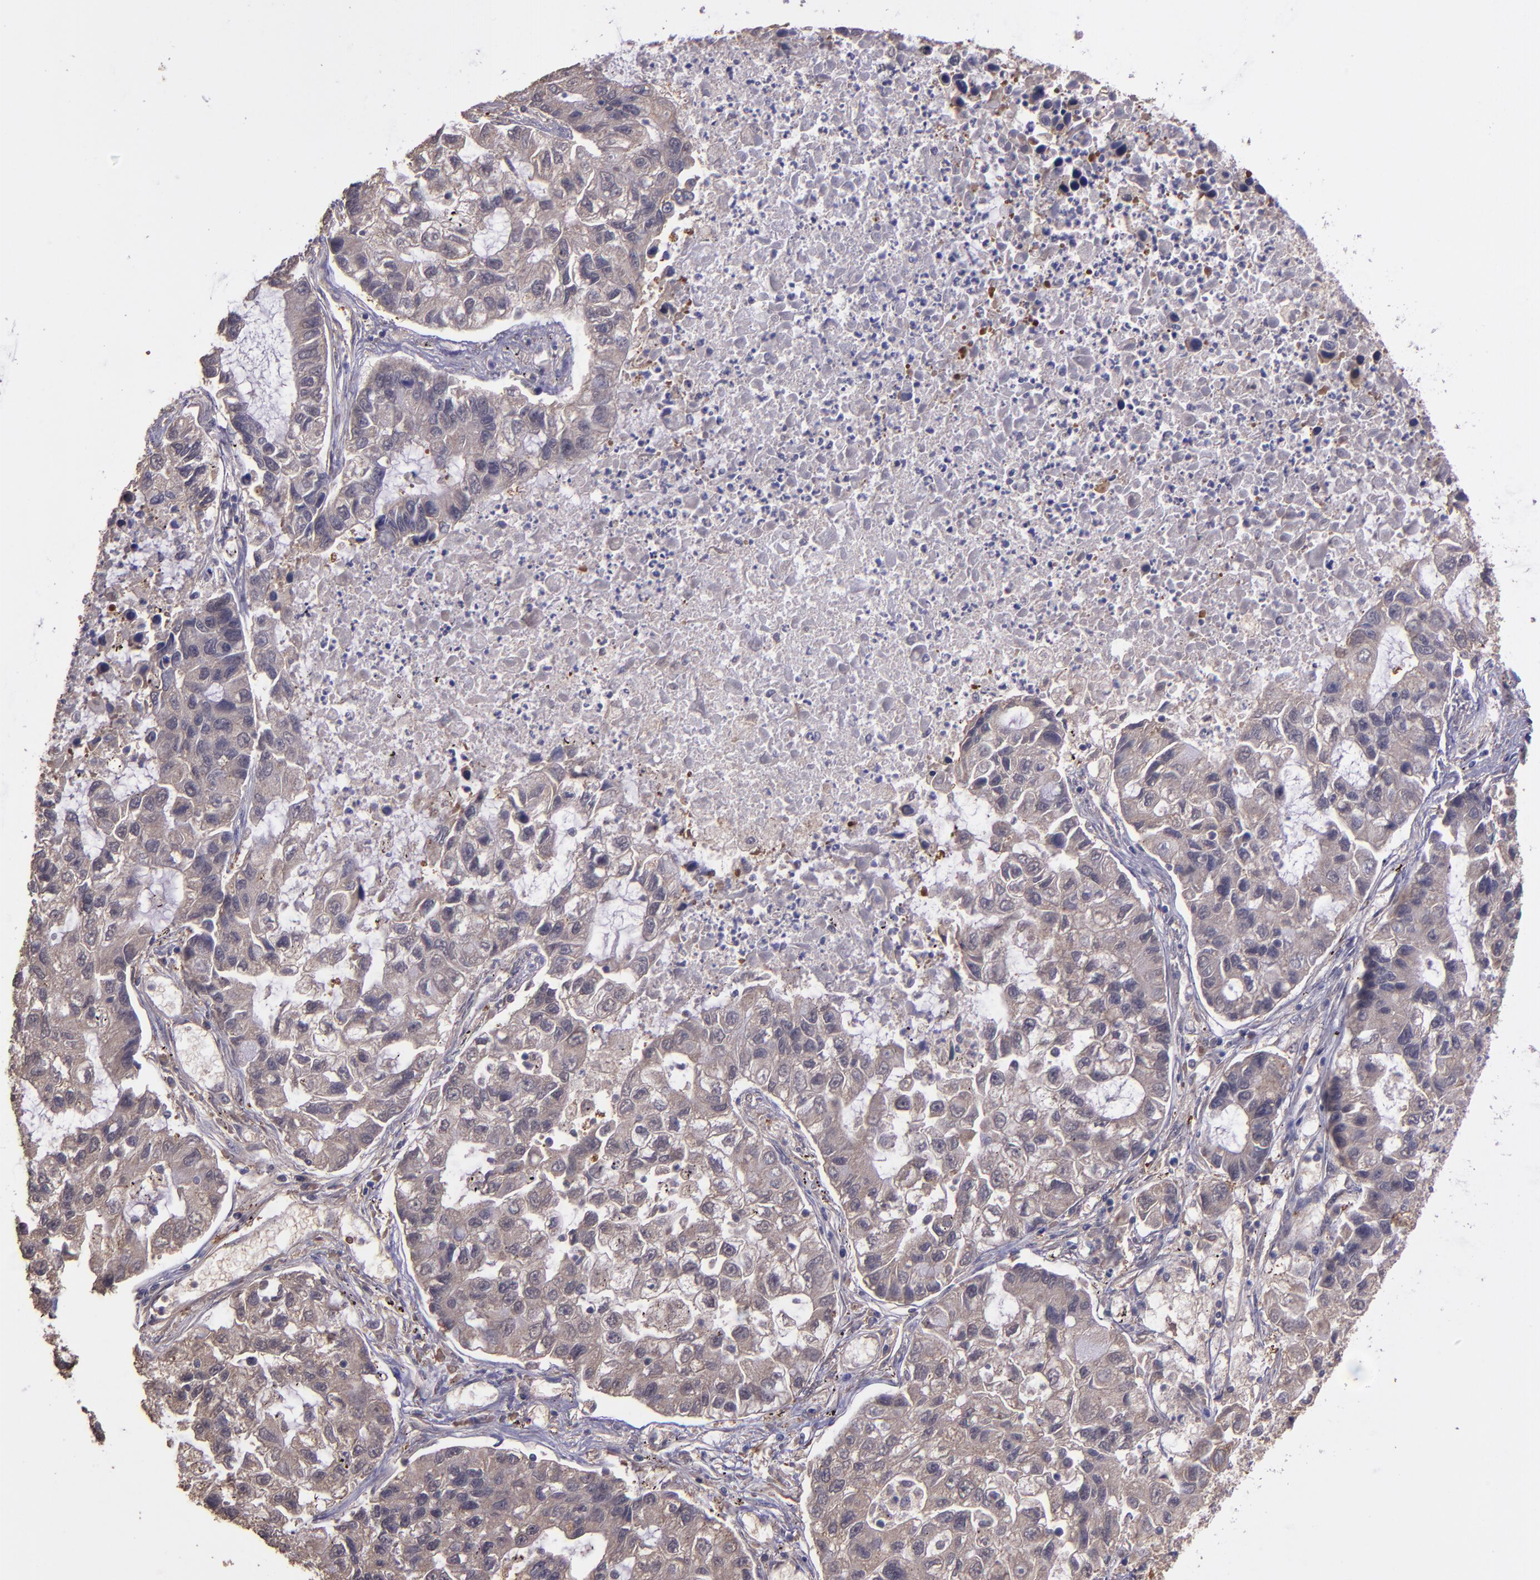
{"staining": {"intensity": "weak", "quantity": ">75%", "location": "cytoplasmic/membranous"}, "tissue": "lung cancer", "cell_type": "Tumor cells", "image_type": "cancer", "snomed": [{"axis": "morphology", "description": "Adenocarcinoma, NOS"}, {"axis": "topography", "description": "Lung"}], "caption": "DAB (3,3'-diaminobenzidine) immunohistochemical staining of lung cancer (adenocarcinoma) reveals weak cytoplasmic/membranous protein positivity in approximately >75% of tumor cells.", "gene": "PAPPA", "patient": {"sex": "female", "age": 51}}